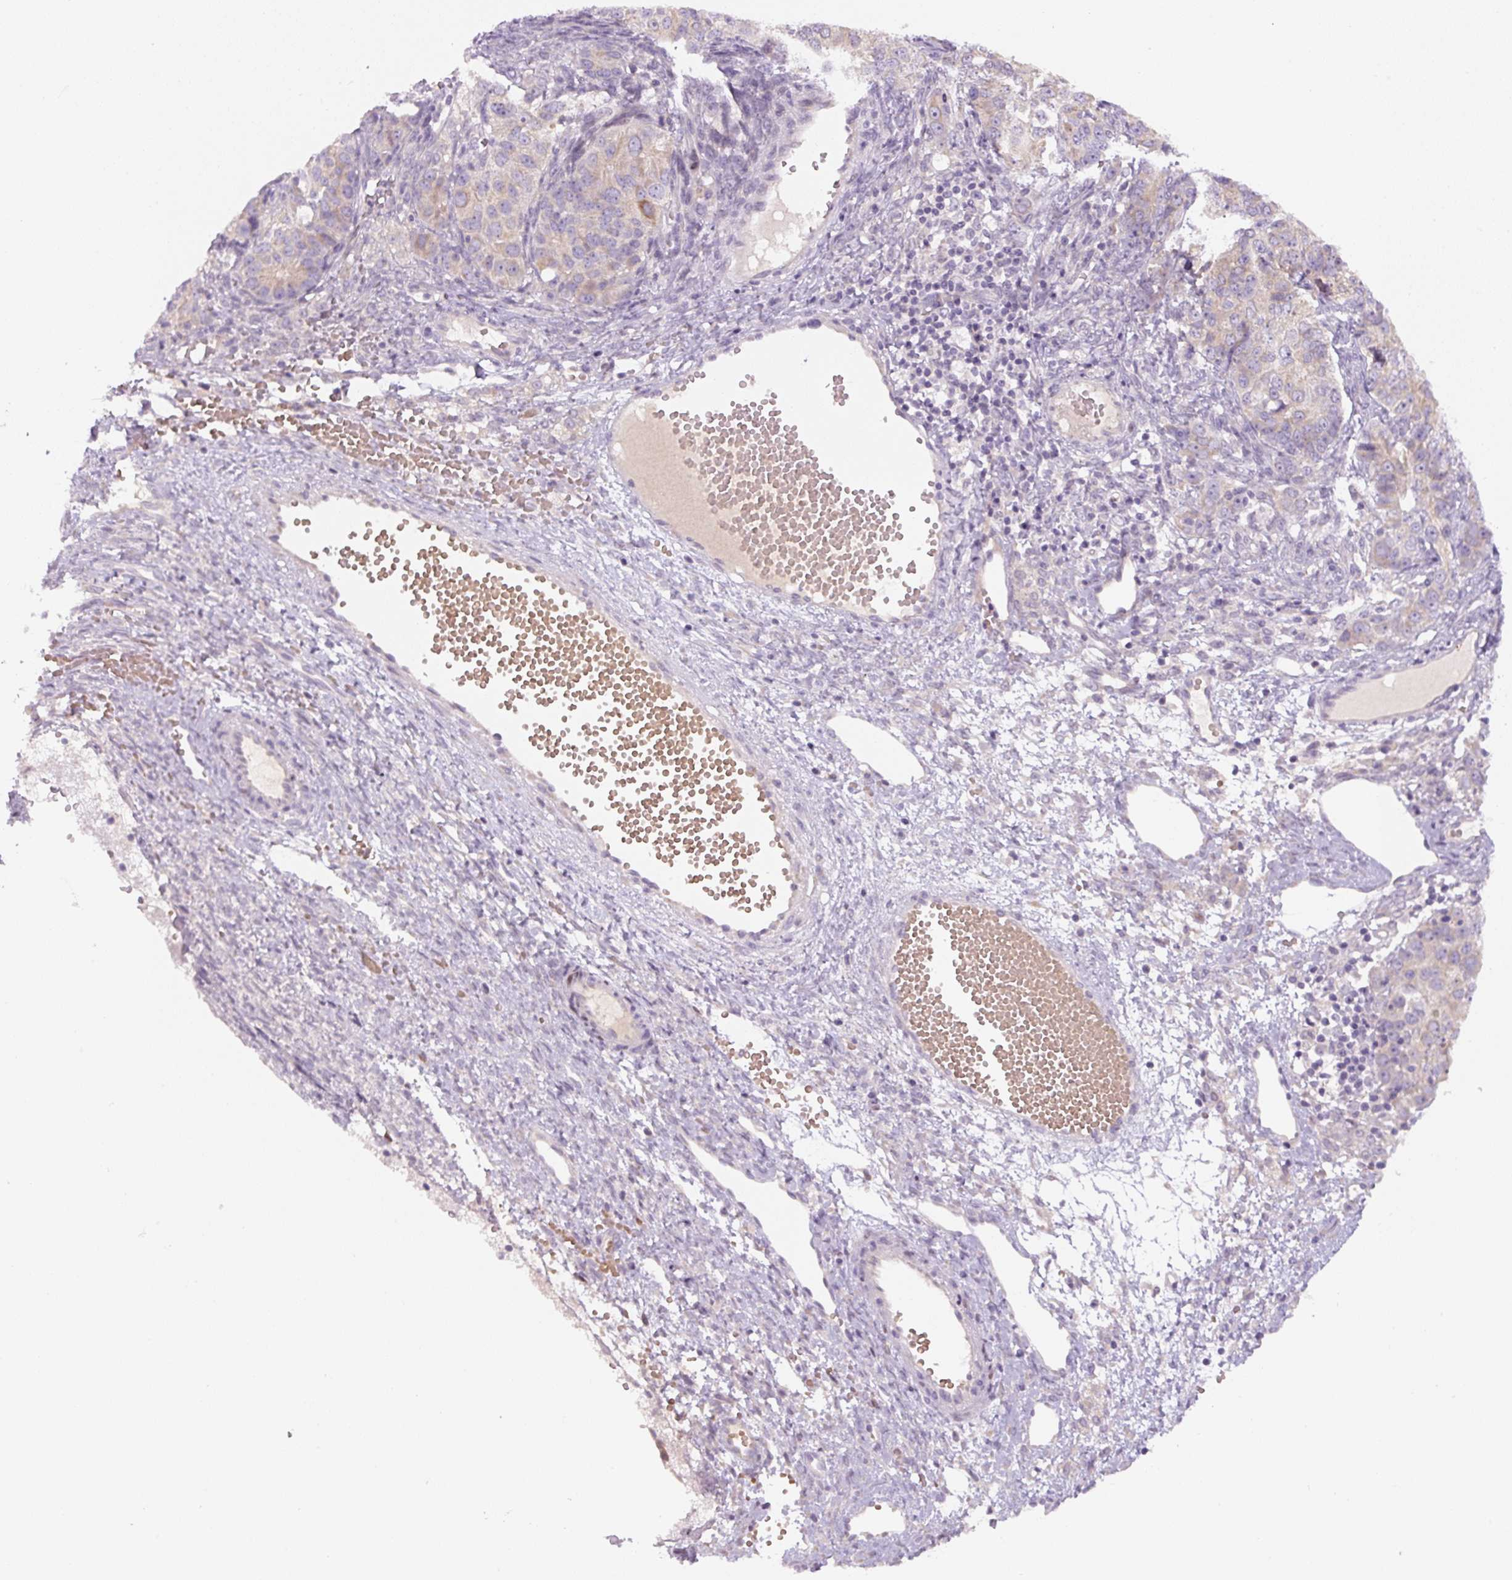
{"staining": {"intensity": "weak", "quantity": "<25%", "location": "cytoplasmic/membranous"}, "tissue": "ovarian cancer", "cell_type": "Tumor cells", "image_type": "cancer", "snomed": [{"axis": "morphology", "description": "Carcinoma, endometroid"}, {"axis": "topography", "description": "Ovary"}], "caption": "IHC micrograph of neoplastic tissue: human ovarian cancer (endometroid carcinoma) stained with DAB (3,3'-diaminobenzidine) exhibits no significant protein positivity in tumor cells.", "gene": "YIF1B", "patient": {"sex": "female", "age": 51}}